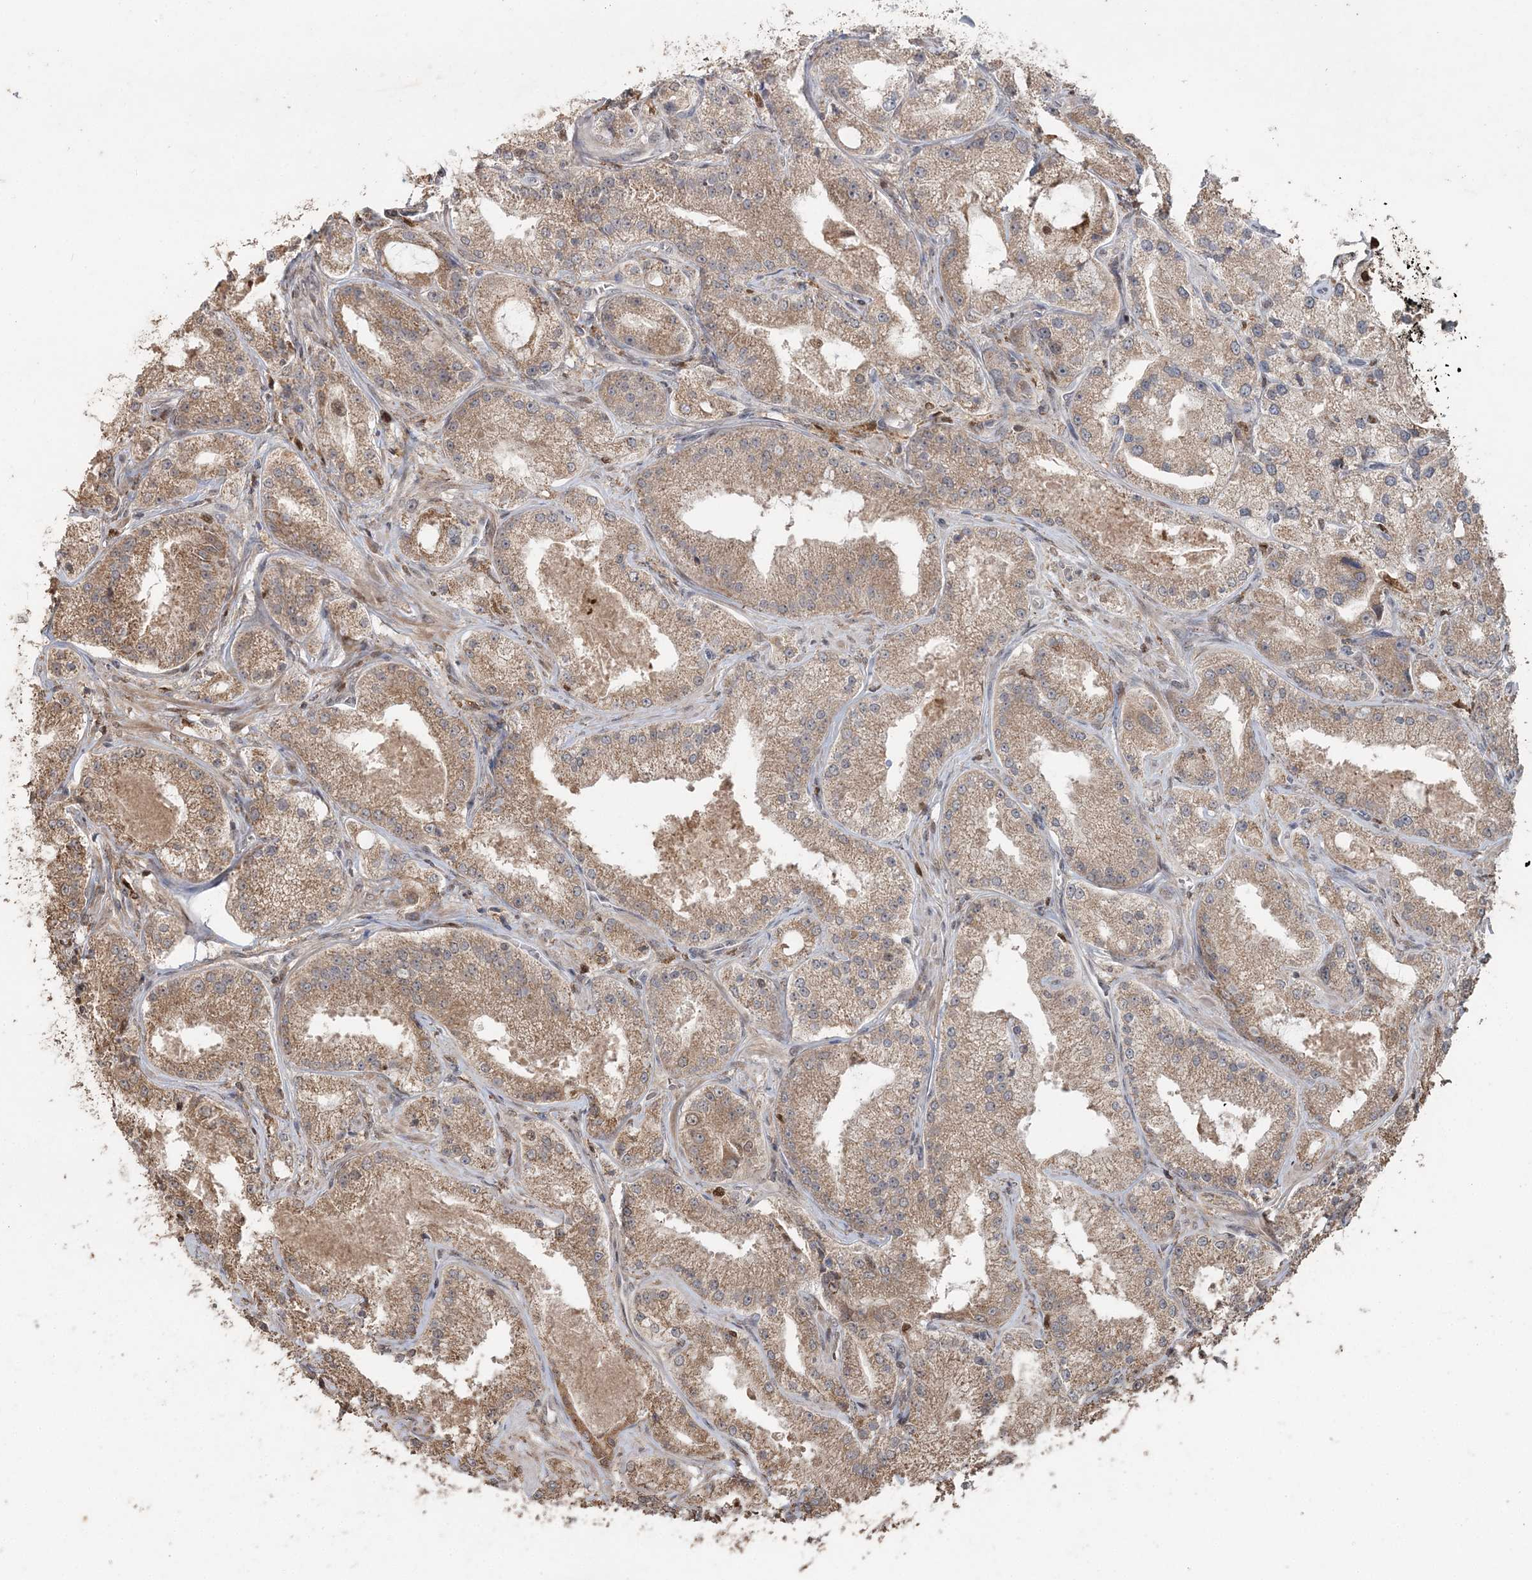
{"staining": {"intensity": "moderate", "quantity": ">75%", "location": "cytoplasmic/membranous"}, "tissue": "prostate cancer", "cell_type": "Tumor cells", "image_type": "cancer", "snomed": [{"axis": "morphology", "description": "Adenocarcinoma, Low grade"}, {"axis": "topography", "description": "Prostate"}], "caption": "Immunohistochemistry micrograph of neoplastic tissue: human low-grade adenocarcinoma (prostate) stained using immunohistochemistry (IHC) demonstrates medium levels of moderate protein expression localized specifically in the cytoplasmic/membranous of tumor cells, appearing as a cytoplasmic/membranous brown color.", "gene": "SLU7", "patient": {"sex": "male", "age": 69}}